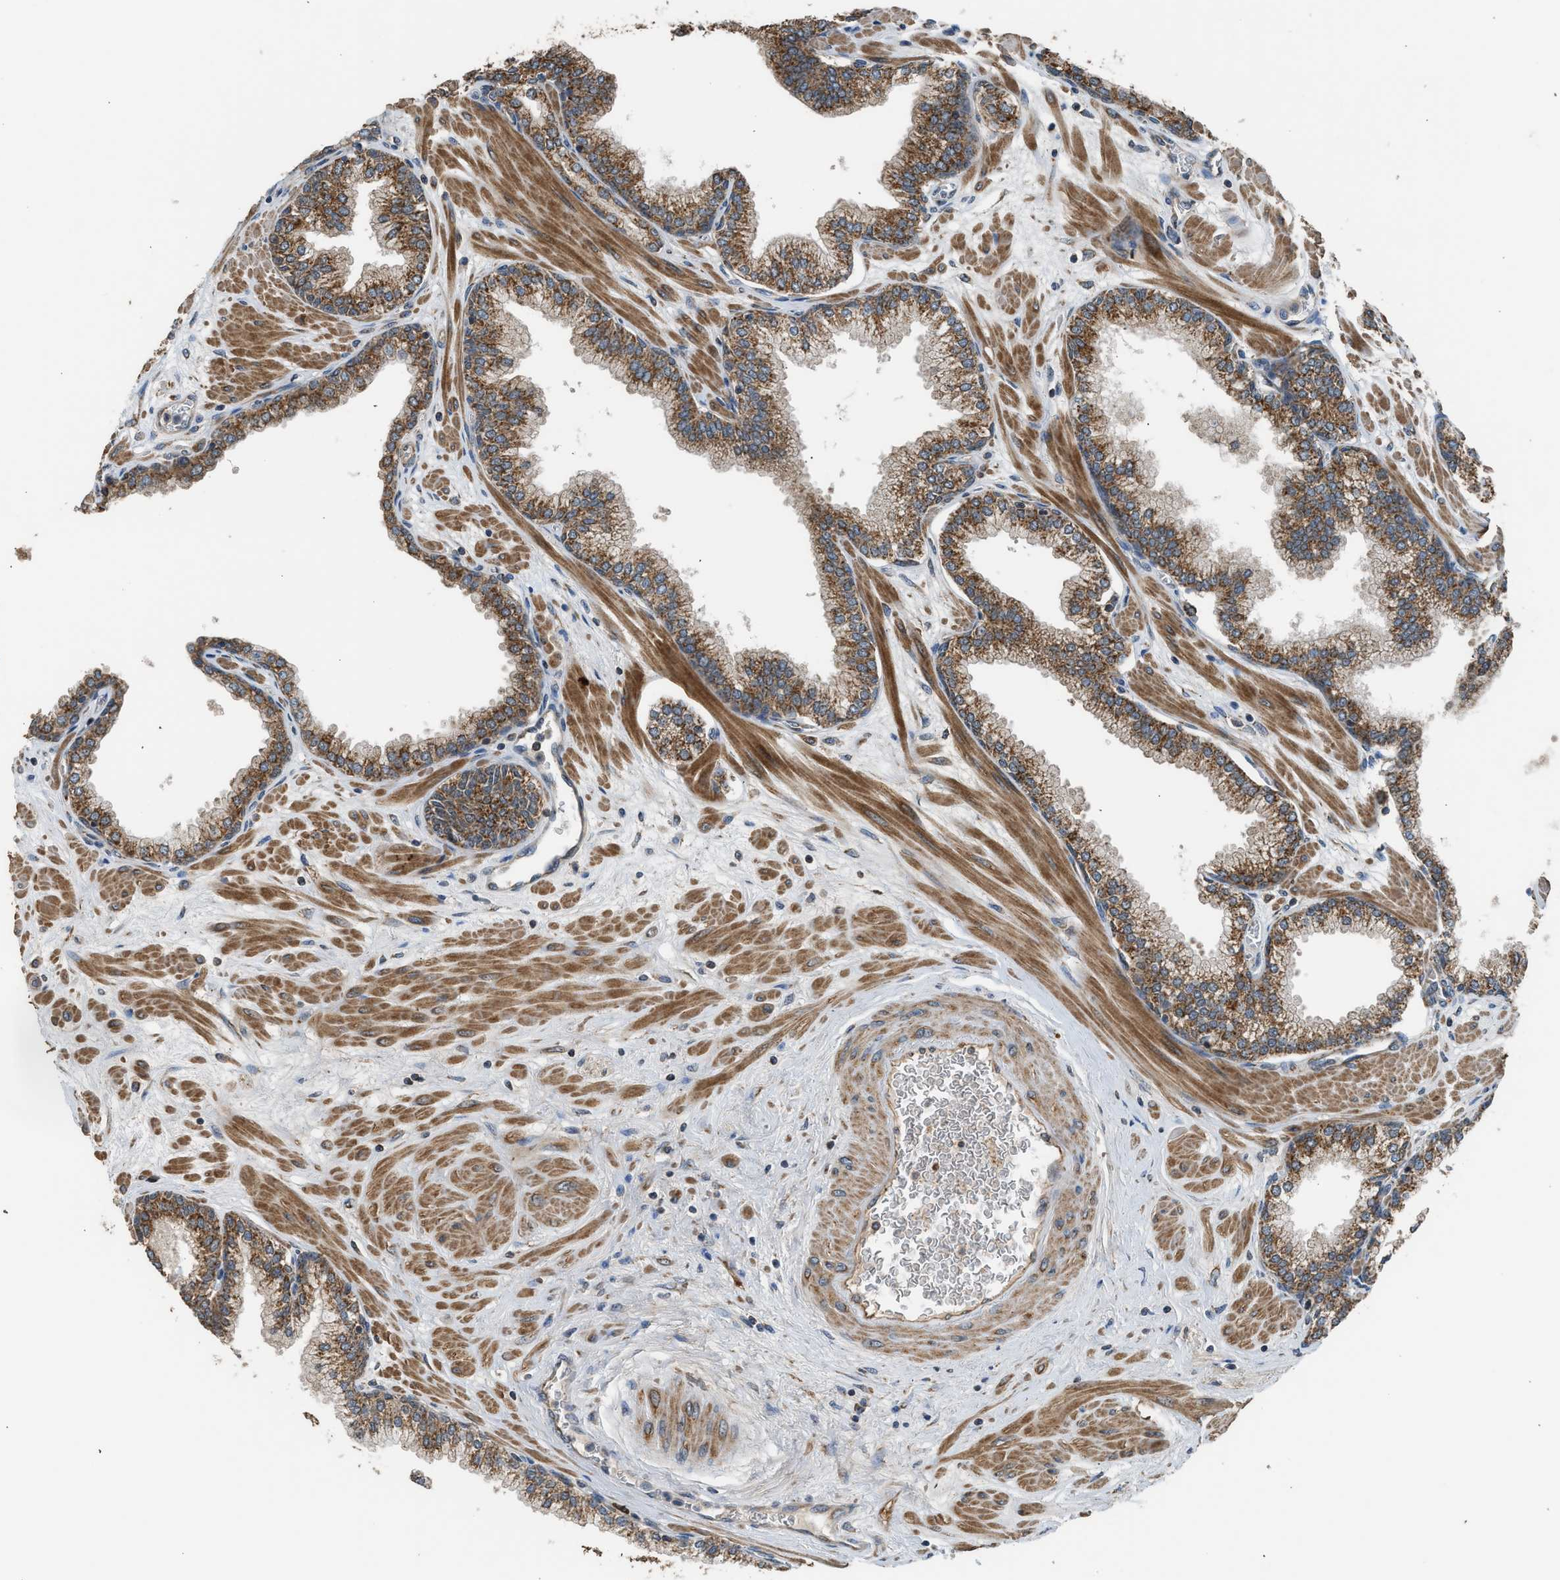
{"staining": {"intensity": "strong", "quantity": ">75%", "location": "cytoplasmic/membranous"}, "tissue": "prostate", "cell_type": "Glandular cells", "image_type": "normal", "snomed": [{"axis": "morphology", "description": "Normal tissue, NOS"}, {"axis": "morphology", "description": "Urothelial carcinoma, Low grade"}, {"axis": "topography", "description": "Urinary bladder"}, {"axis": "topography", "description": "Prostate"}], "caption": "This histopathology image reveals IHC staining of benign human prostate, with high strong cytoplasmic/membranous expression in about >75% of glandular cells.", "gene": "STARD3", "patient": {"sex": "male", "age": 60}}